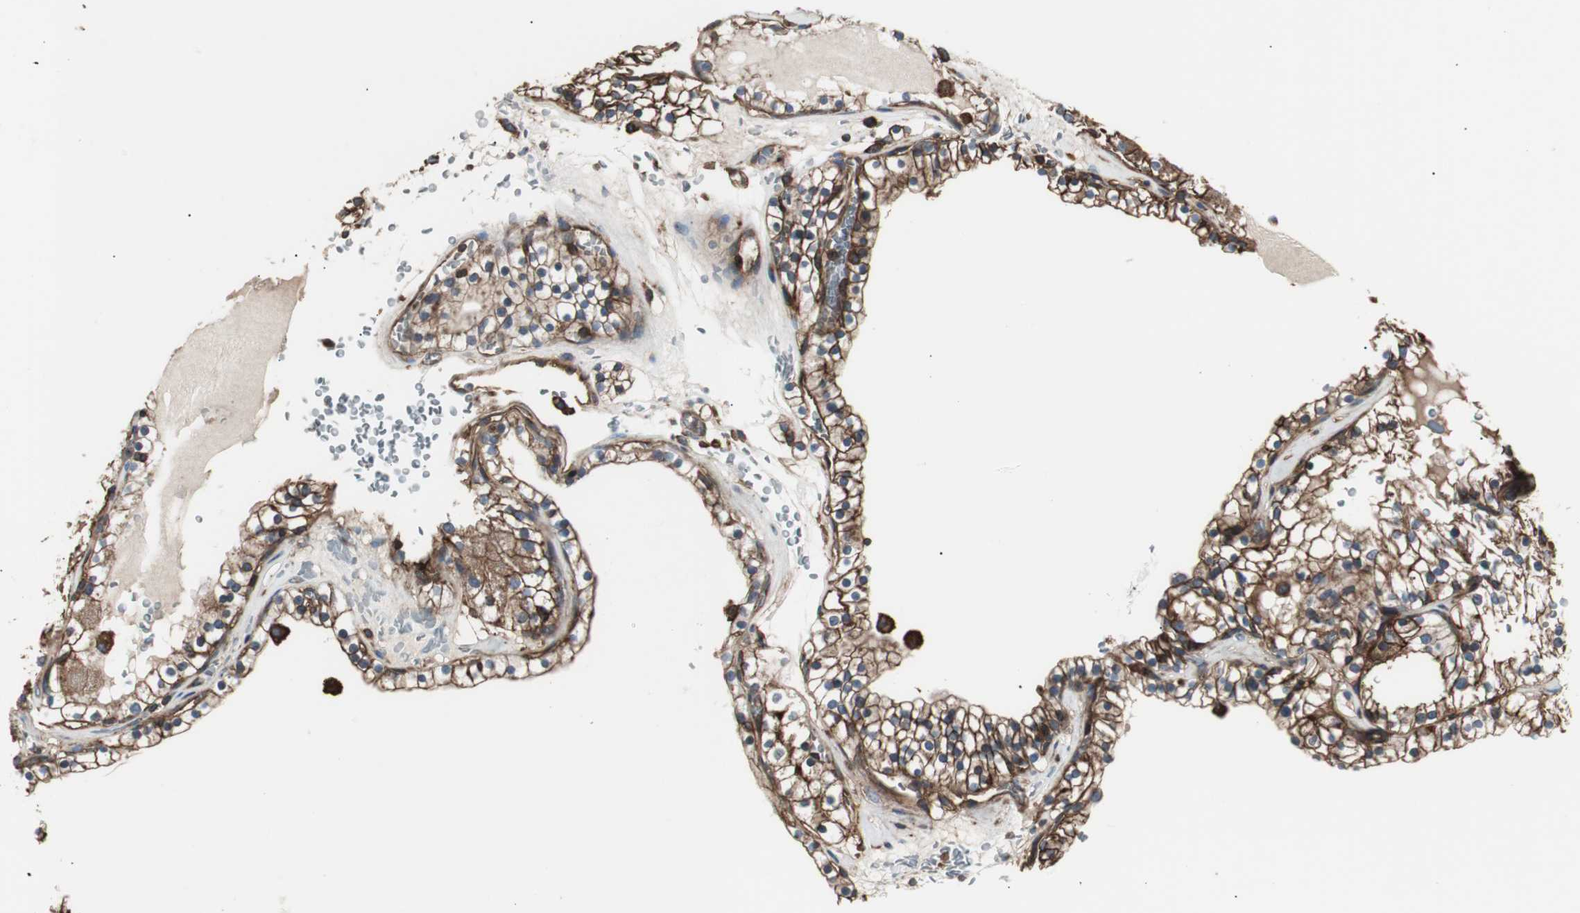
{"staining": {"intensity": "strong", "quantity": ">75%", "location": "cytoplasmic/membranous"}, "tissue": "renal cancer", "cell_type": "Tumor cells", "image_type": "cancer", "snomed": [{"axis": "morphology", "description": "Adenocarcinoma, NOS"}, {"axis": "topography", "description": "Kidney"}], "caption": "Immunohistochemistry micrograph of neoplastic tissue: renal cancer stained using IHC displays high levels of strong protein expression localized specifically in the cytoplasmic/membranous of tumor cells, appearing as a cytoplasmic/membranous brown color.", "gene": "B2M", "patient": {"sex": "female", "age": 41}}